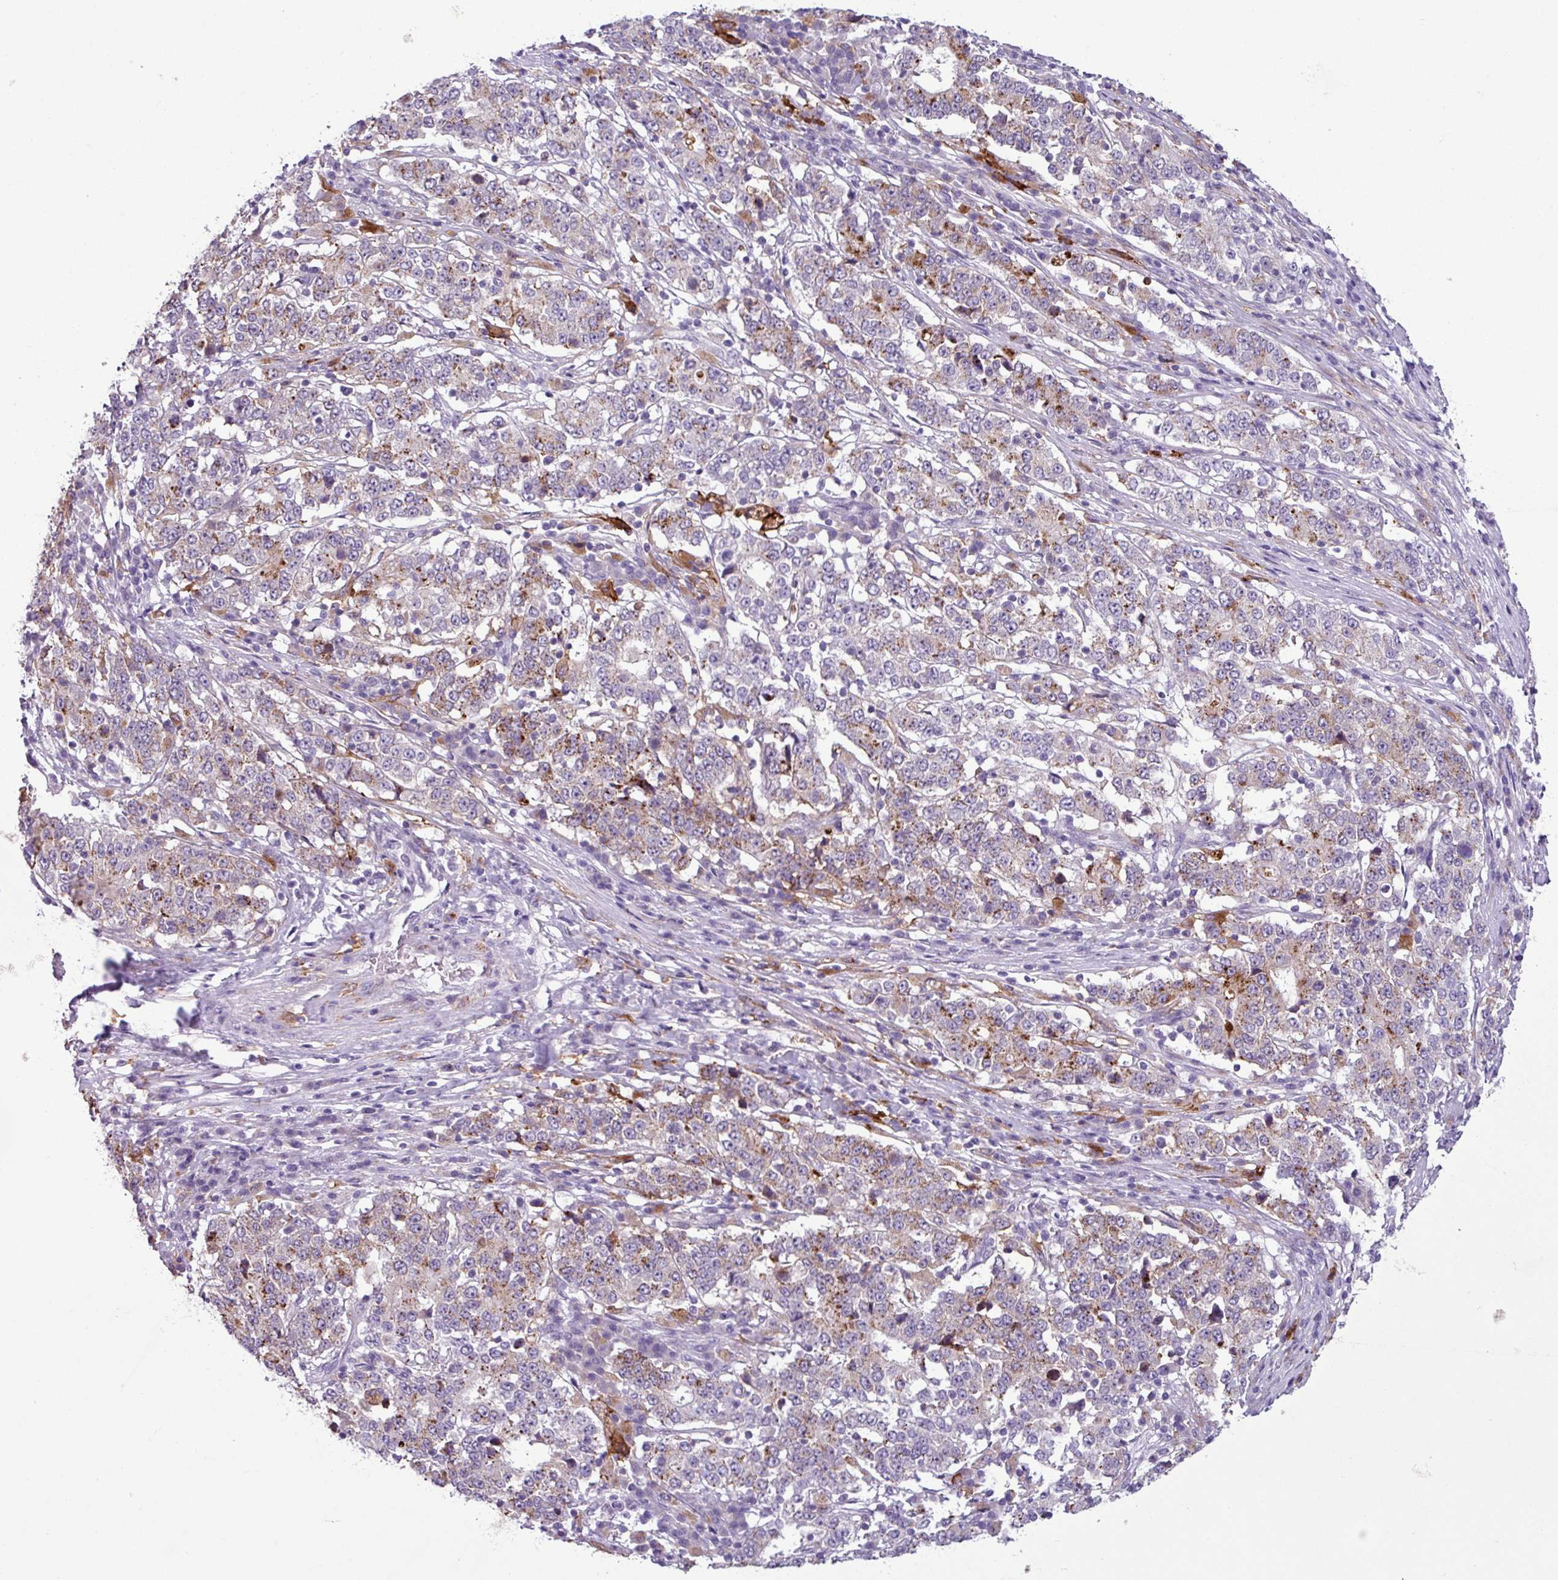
{"staining": {"intensity": "moderate", "quantity": "25%-75%", "location": "cytoplasmic/membranous"}, "tissue": "stomach cancer", "cell_type": "Tumor cells", "image_type": "cancer", "snomed": [{"axis": "morphology", "description": "Adenocarcinoma, NOS"}, {"axis": "topography", "description": "Stomach"}], "caption": "Adenocarcinoma (stomach) was stained to show a protein in brown. There is medium levels of moderate cytoplasmic/membranous expression in approximately 25%-75% of tumor cells. Ihc stains the protein in brown and the nuclei are stained blue.", "gene": "C9orf24", "patient": {"sex": "male", "age": 59}}